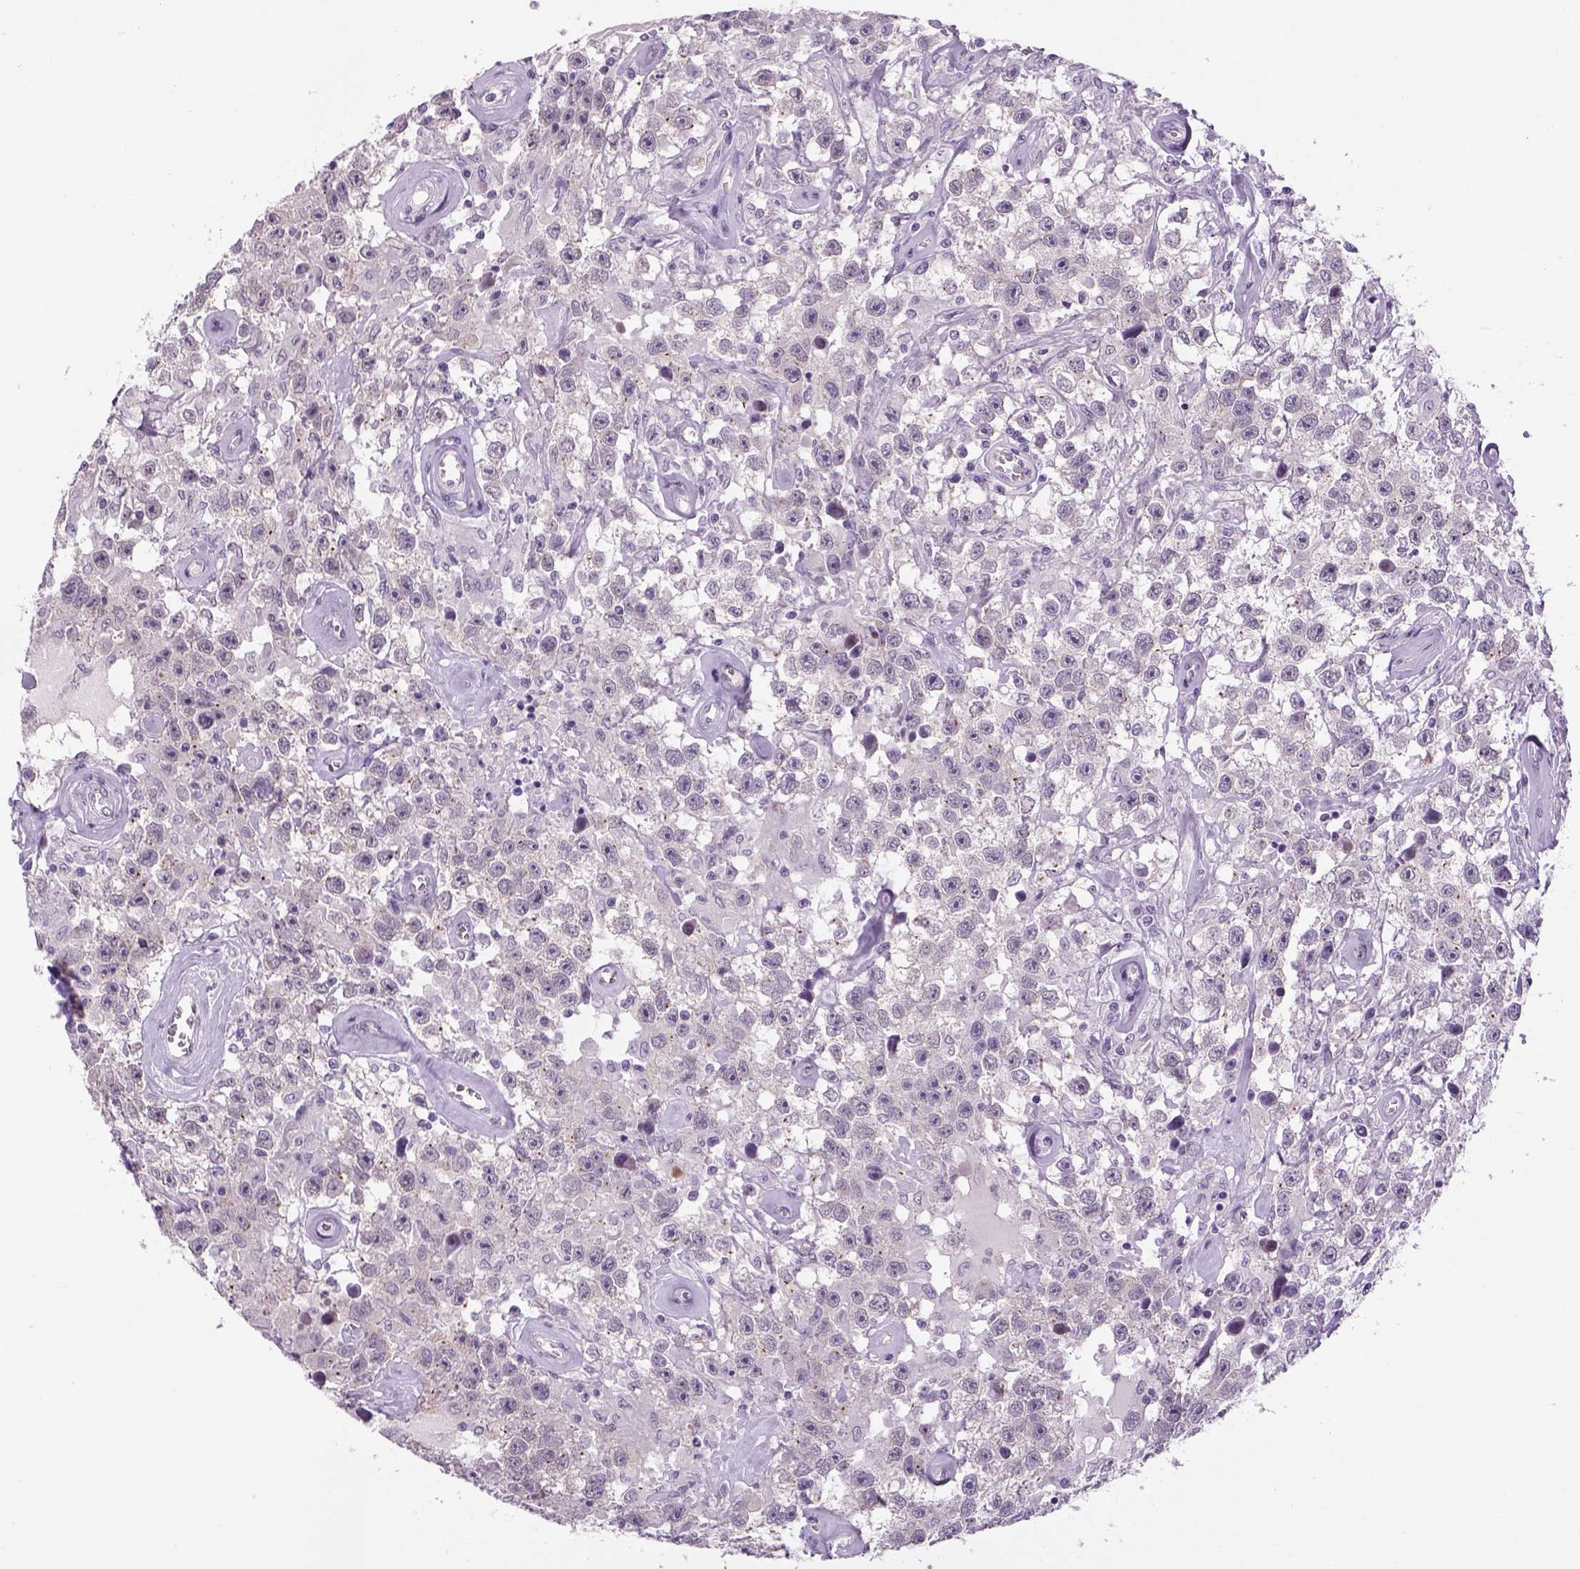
{"staining": {"intensity": "negative", "quantity": "none", "location": "none"}, "tissue": "testis cancer", "cell_type": "Tumor cells", "image_type": "cancer", "snomed": [{"axis": "morphology", "description": "Seminoma, NOS"}, {"axis": "topography", "description": "Testis"}], "caption": "Testis cancer was stained to show a protein in brown. There is no significant staining in tumor cells.", "gene": "DBH", "patient": {"sex": "male", "age": 43}}